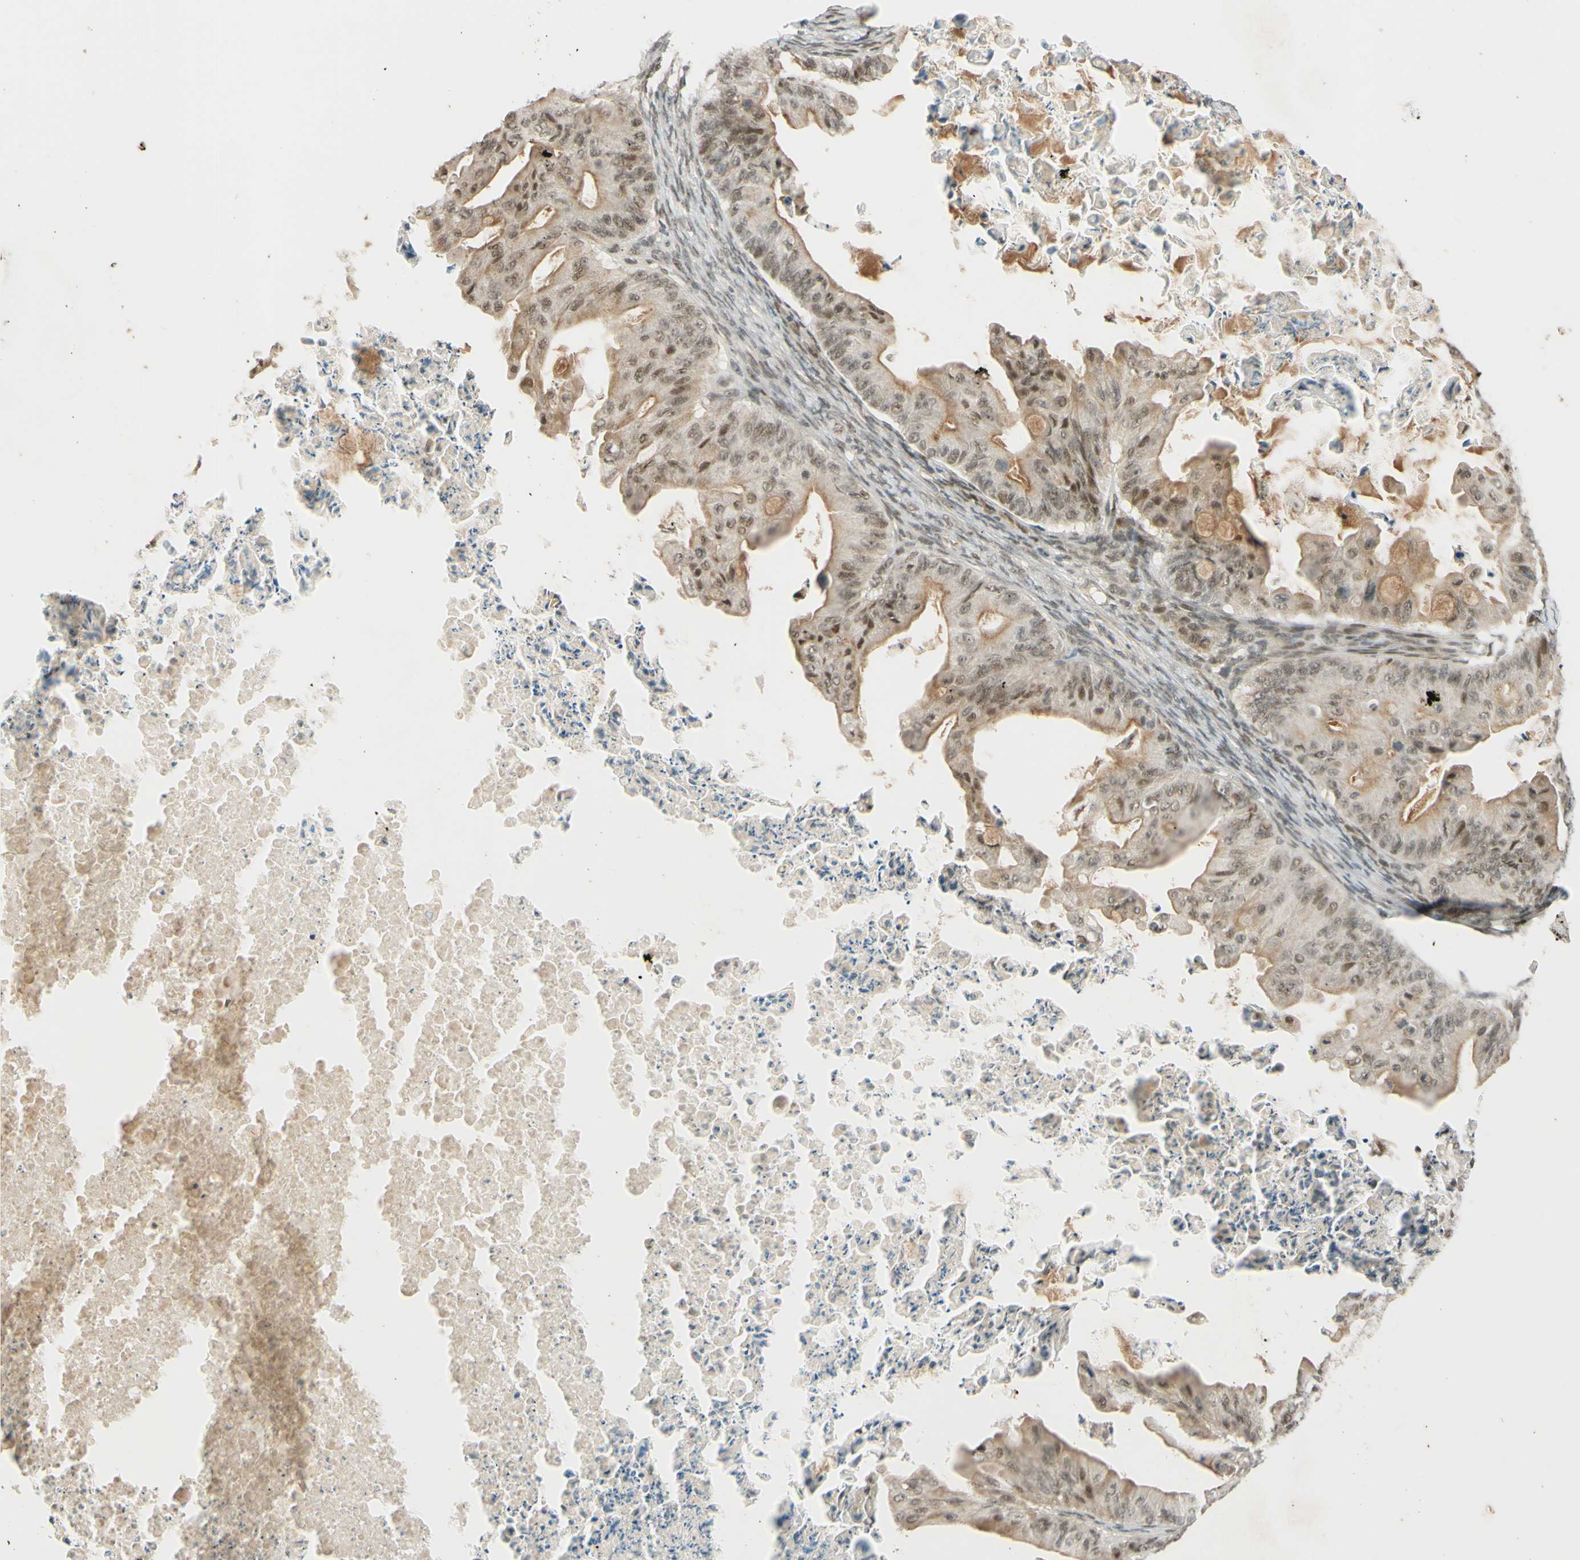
{"staining": {"intensity": "weak", "quantity": ">75%", "location": "cytoplasmic/membranous,nuclear"}, "tissue": "ovarian cancer", "cell_type": "Tumor cells", "image_type": "cancer", "snomed": [{"axis": "morphology", "description": "Cystadenocarcinoma, mucinous, NOS"}, {"axis": "topography", "description": "Ovary"}], "caption": "Protein staining demonstrates weak cytoplasmic/membranous and nuclear staining in approximately >75% of tumor cells in ovarian cancer.", "gene": "SMARCB1", "patient": {"sex": "female", "age": 37}}